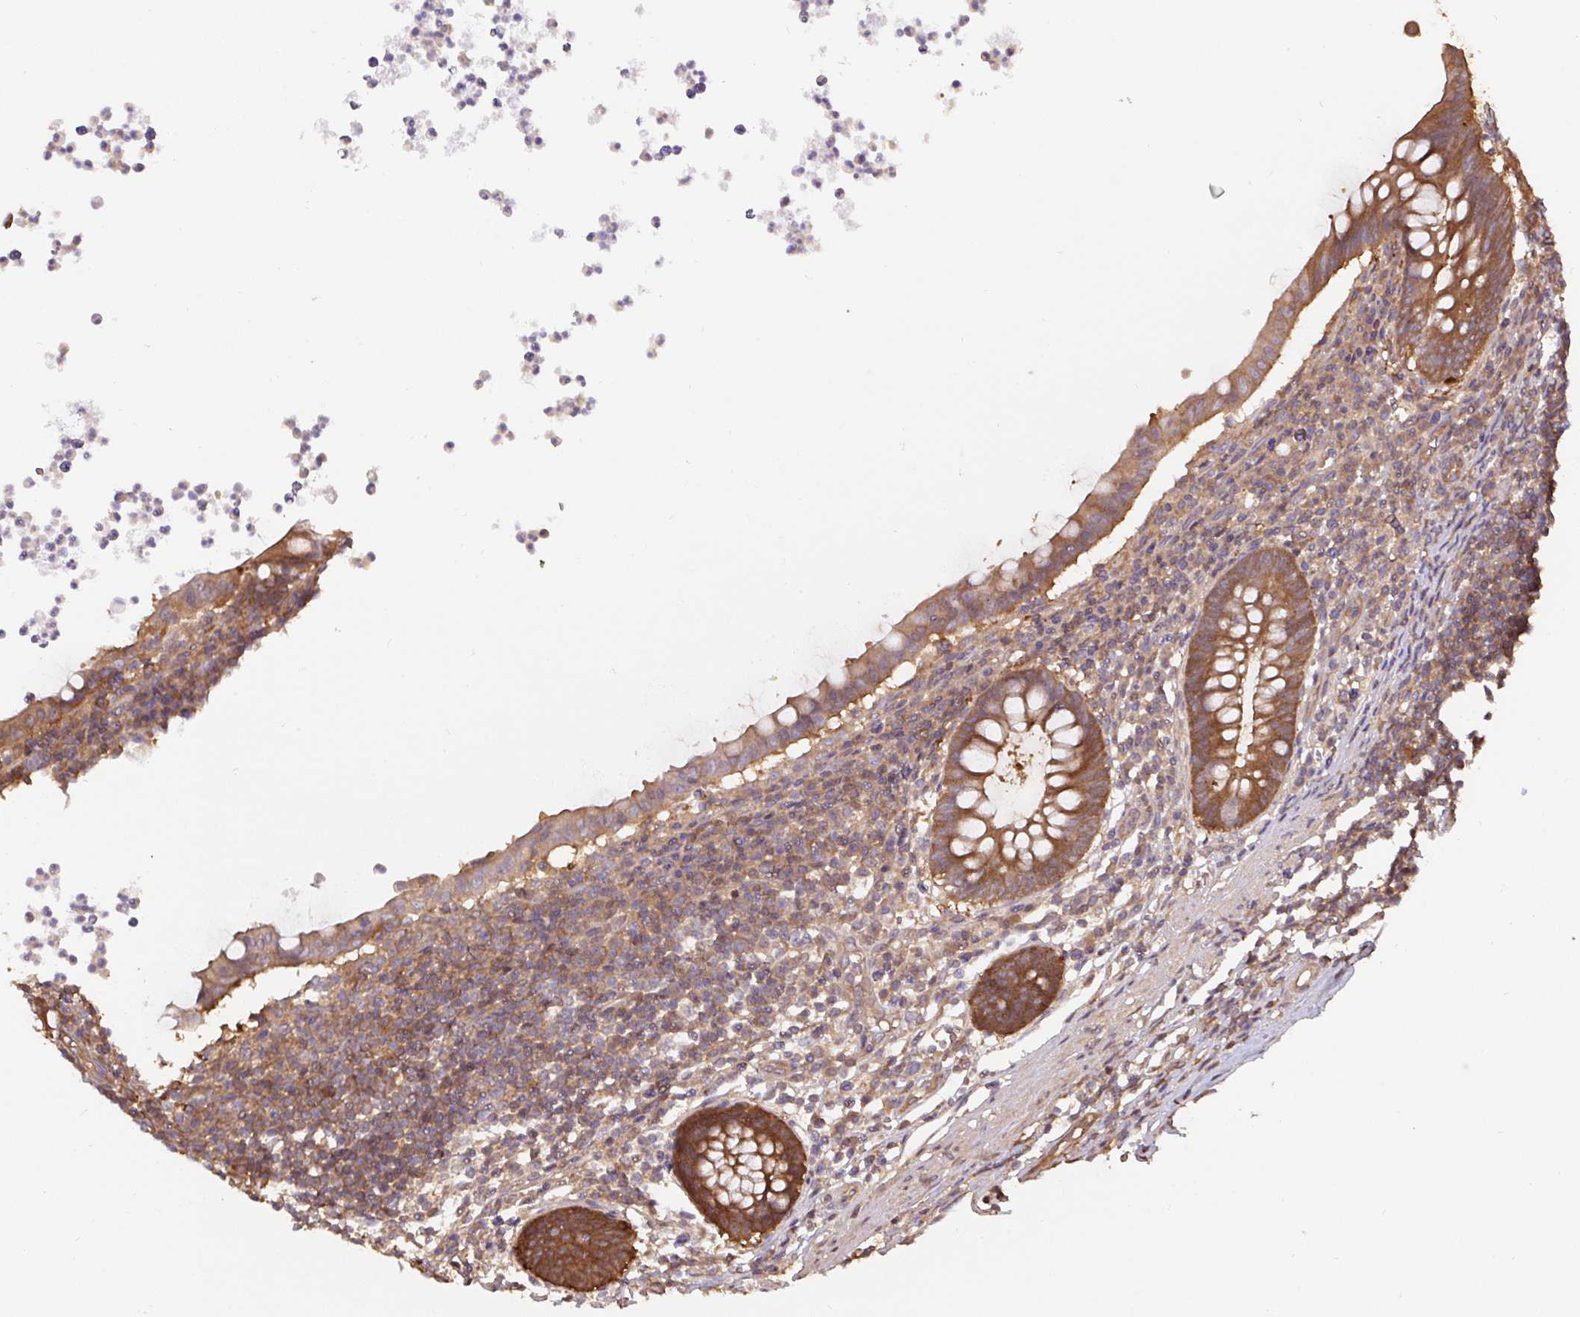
{"staining": {"intensity": "strong", "quantity": ">75%", "location": "cytoplasmic/membranous"}, "tissue": "appendix", "cell_type": "Glandular cells", "image_type": "normal", "snomed": [{"axis": "morphology", "description": "Normal tissue, NOS"}, {"axis": "topography", "description": "Appendix"}], "caption": "DAB (3,3'-diaminobenzidine) immunohistochemical staining of normal human appendix reveals strong cytoplasmic/membranous protein staining in approximately >75% of glandular cells.", "gene": "ST13", "patient": {"sex": "female", "age": 56}}